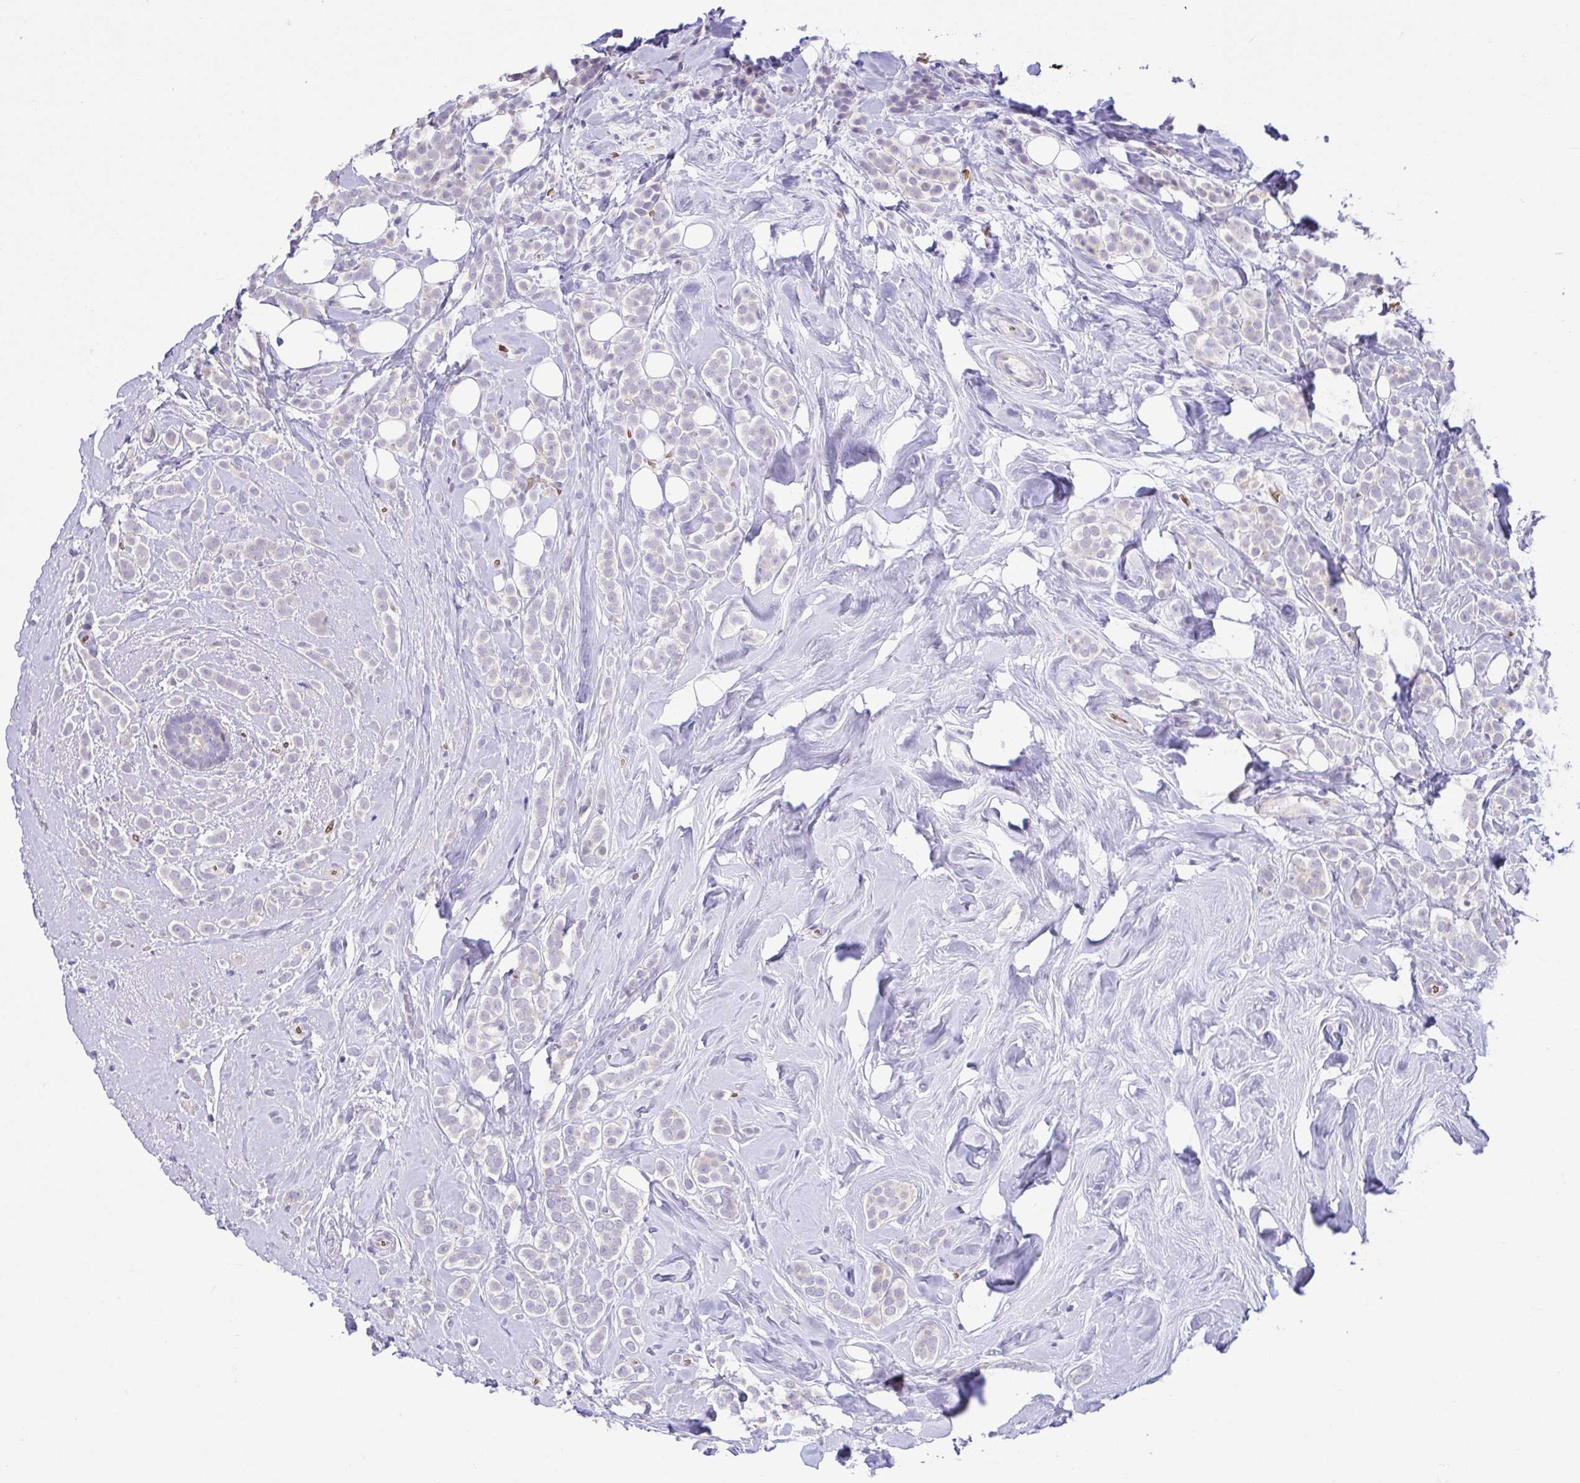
{"staining": {"intensity": "negative", "quantity": "none", "location": "none"}, "tissue": "breast cancer", "cell_type": "Tumor cells", "image_type": "cancer", "snomed": [{"axis": "morphology", "description": "Lobular carcinoma"}, {"axis": "topography", "description": "Breast"}], "caption": "High magnification brightfield microscopy of breast cancer stained with DAB (3,3'-diaminobenzidine) (brown) and counterstained with hematoxylin (blue): tumor cells show no significant staining.", "gene": "EPB42", "patient": {"sex": "female", "age": 49}}